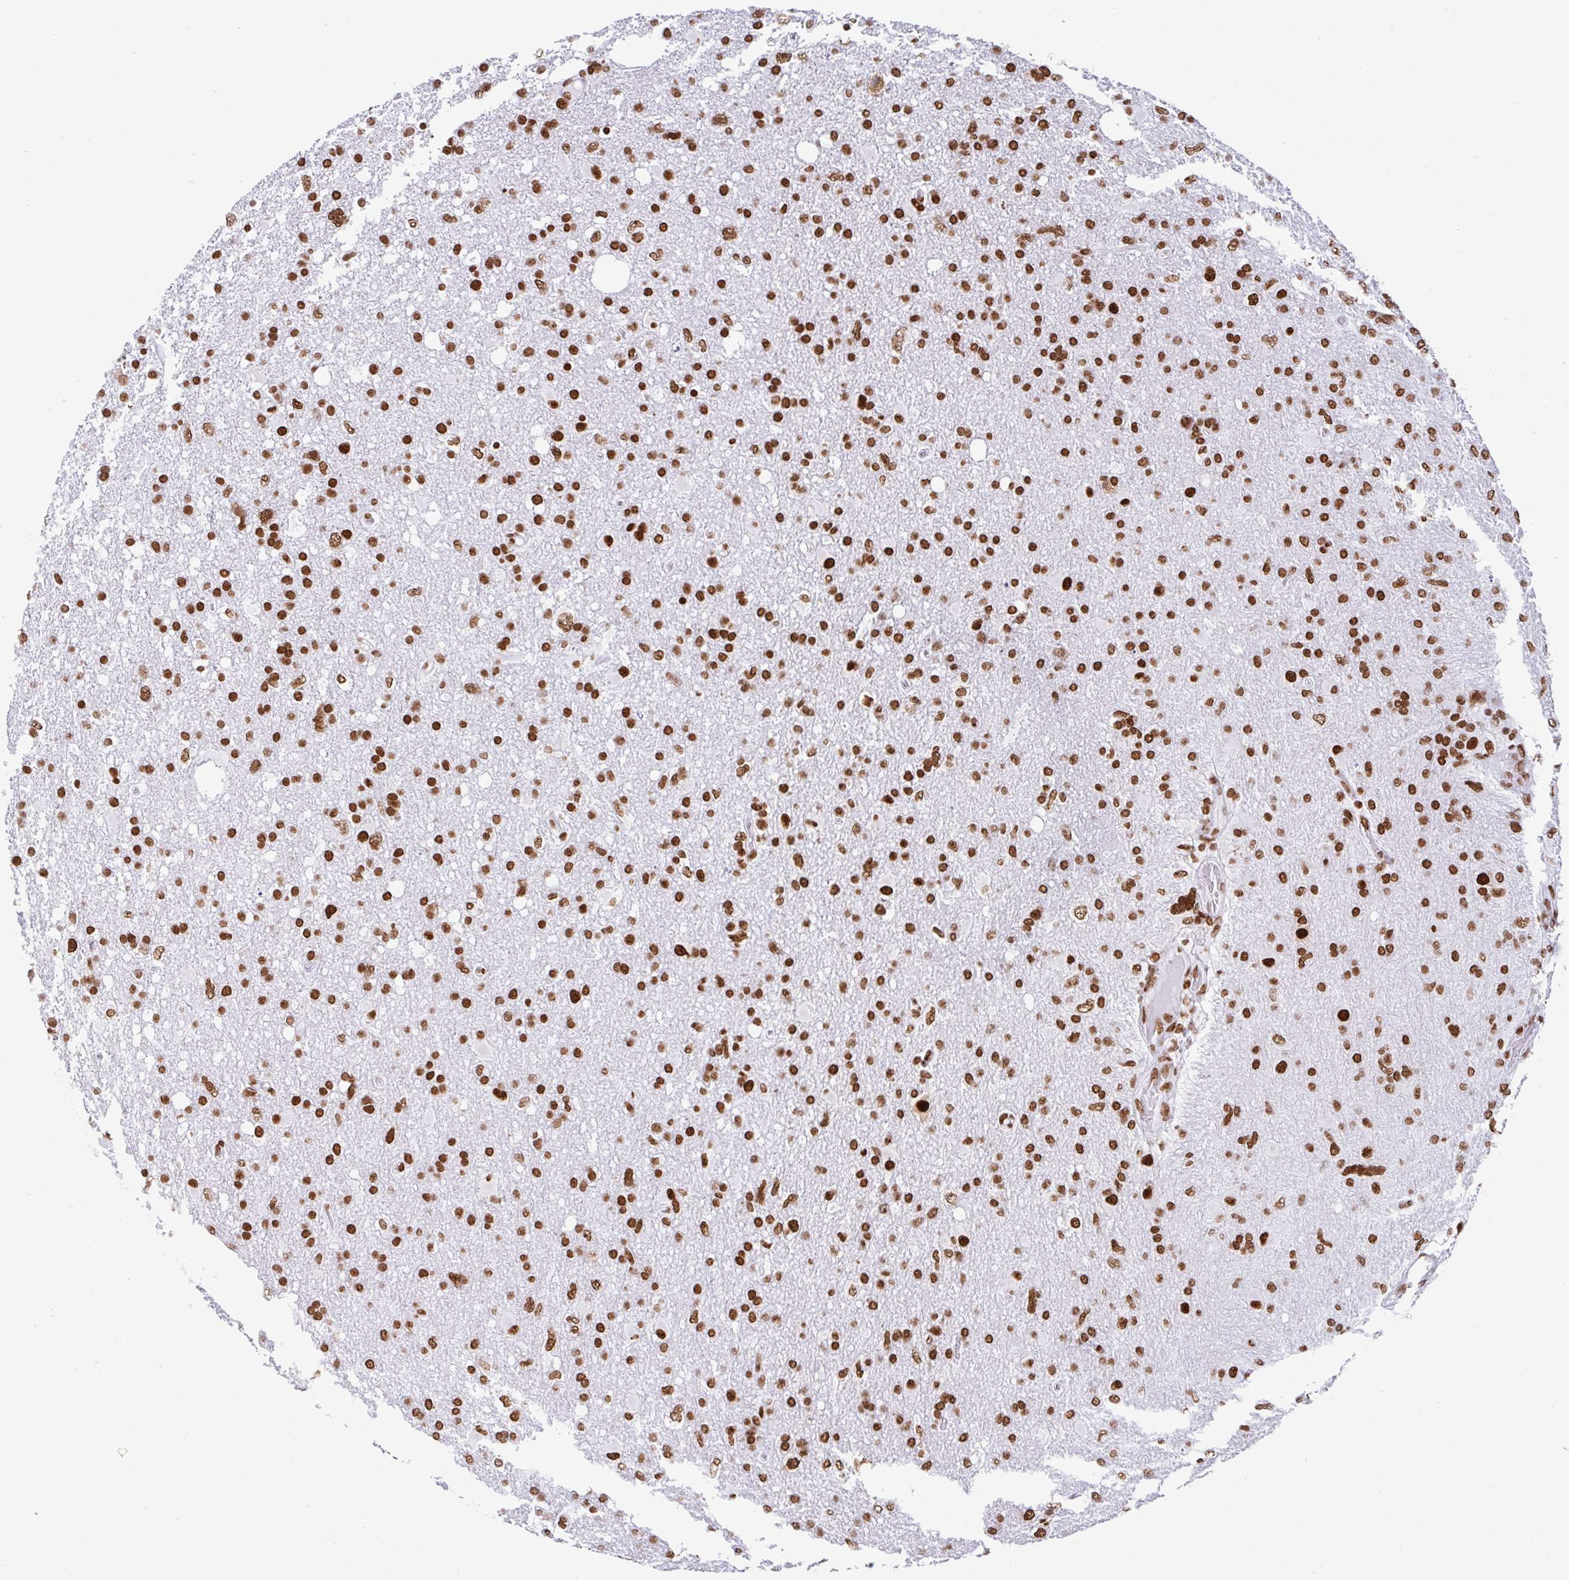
{"staining": {"intensity": "strong", "quantity": ">75%", "location": "nuclear"}, "tissue": "glioma", "cell_type": "Tumor cells", "image_type": "cancer", "snomed": [{"axis": "morphology", "description": "Glioma, malignant, High grade"}, {"axis": "topography", "description": "Brain"}], "caption": "An IHC micrograph of tumor tissue is shown. Protein staining in brown highlights strong nuclear positivity in glioma within tumor cells. The staining is performed using DAB (3,3'-diaminobenzidine) brown chromogen to label protein expression. The nuclei are counter-stained blue using hematoxylin.", "gene": "KHDRBS1", "patient": {"sex": "male", "age": 61}}